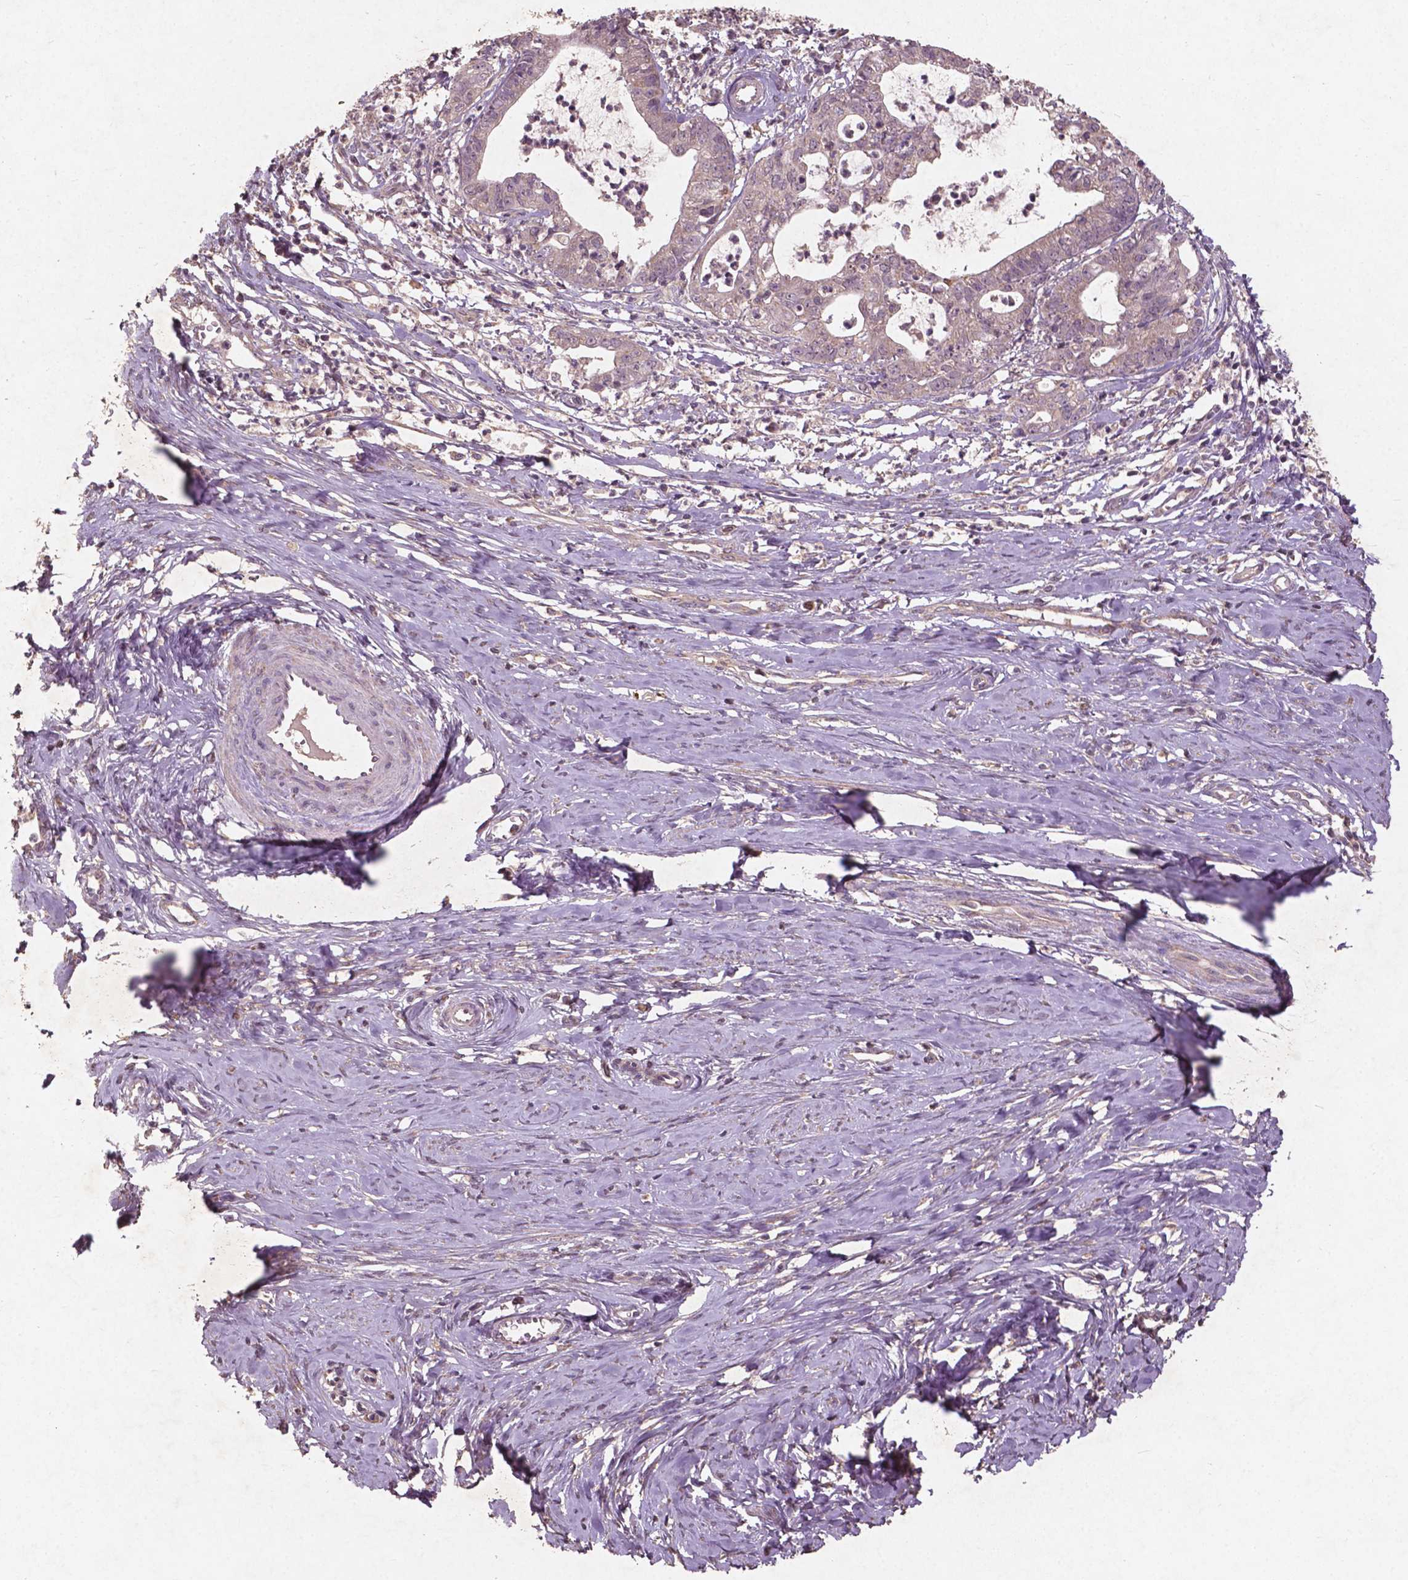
{"staining": {"intensity": "weak", "quantity": ">75%", "location": "cytoplasmic/membranous"}, "tissue": "cervical cancer", "cell_type": "Tumor cells", "image_type": "cancer", "snomed": [{"axis": "morphology", "description": "Normal tissue, NOS"}, {"axis": "morphology", "description": "Adenocarcinoma, NOS"}, {"axis": "topography", "description": "Cervix"}], "caption": "A low amount of weak cytoplasmic/membranous expression is seen in about >75% of tumor cells in cervical adenocarcinoma tissue.", "gene": "ST6GALNAC5", "patient": {"sex": "female", "age": 38}}